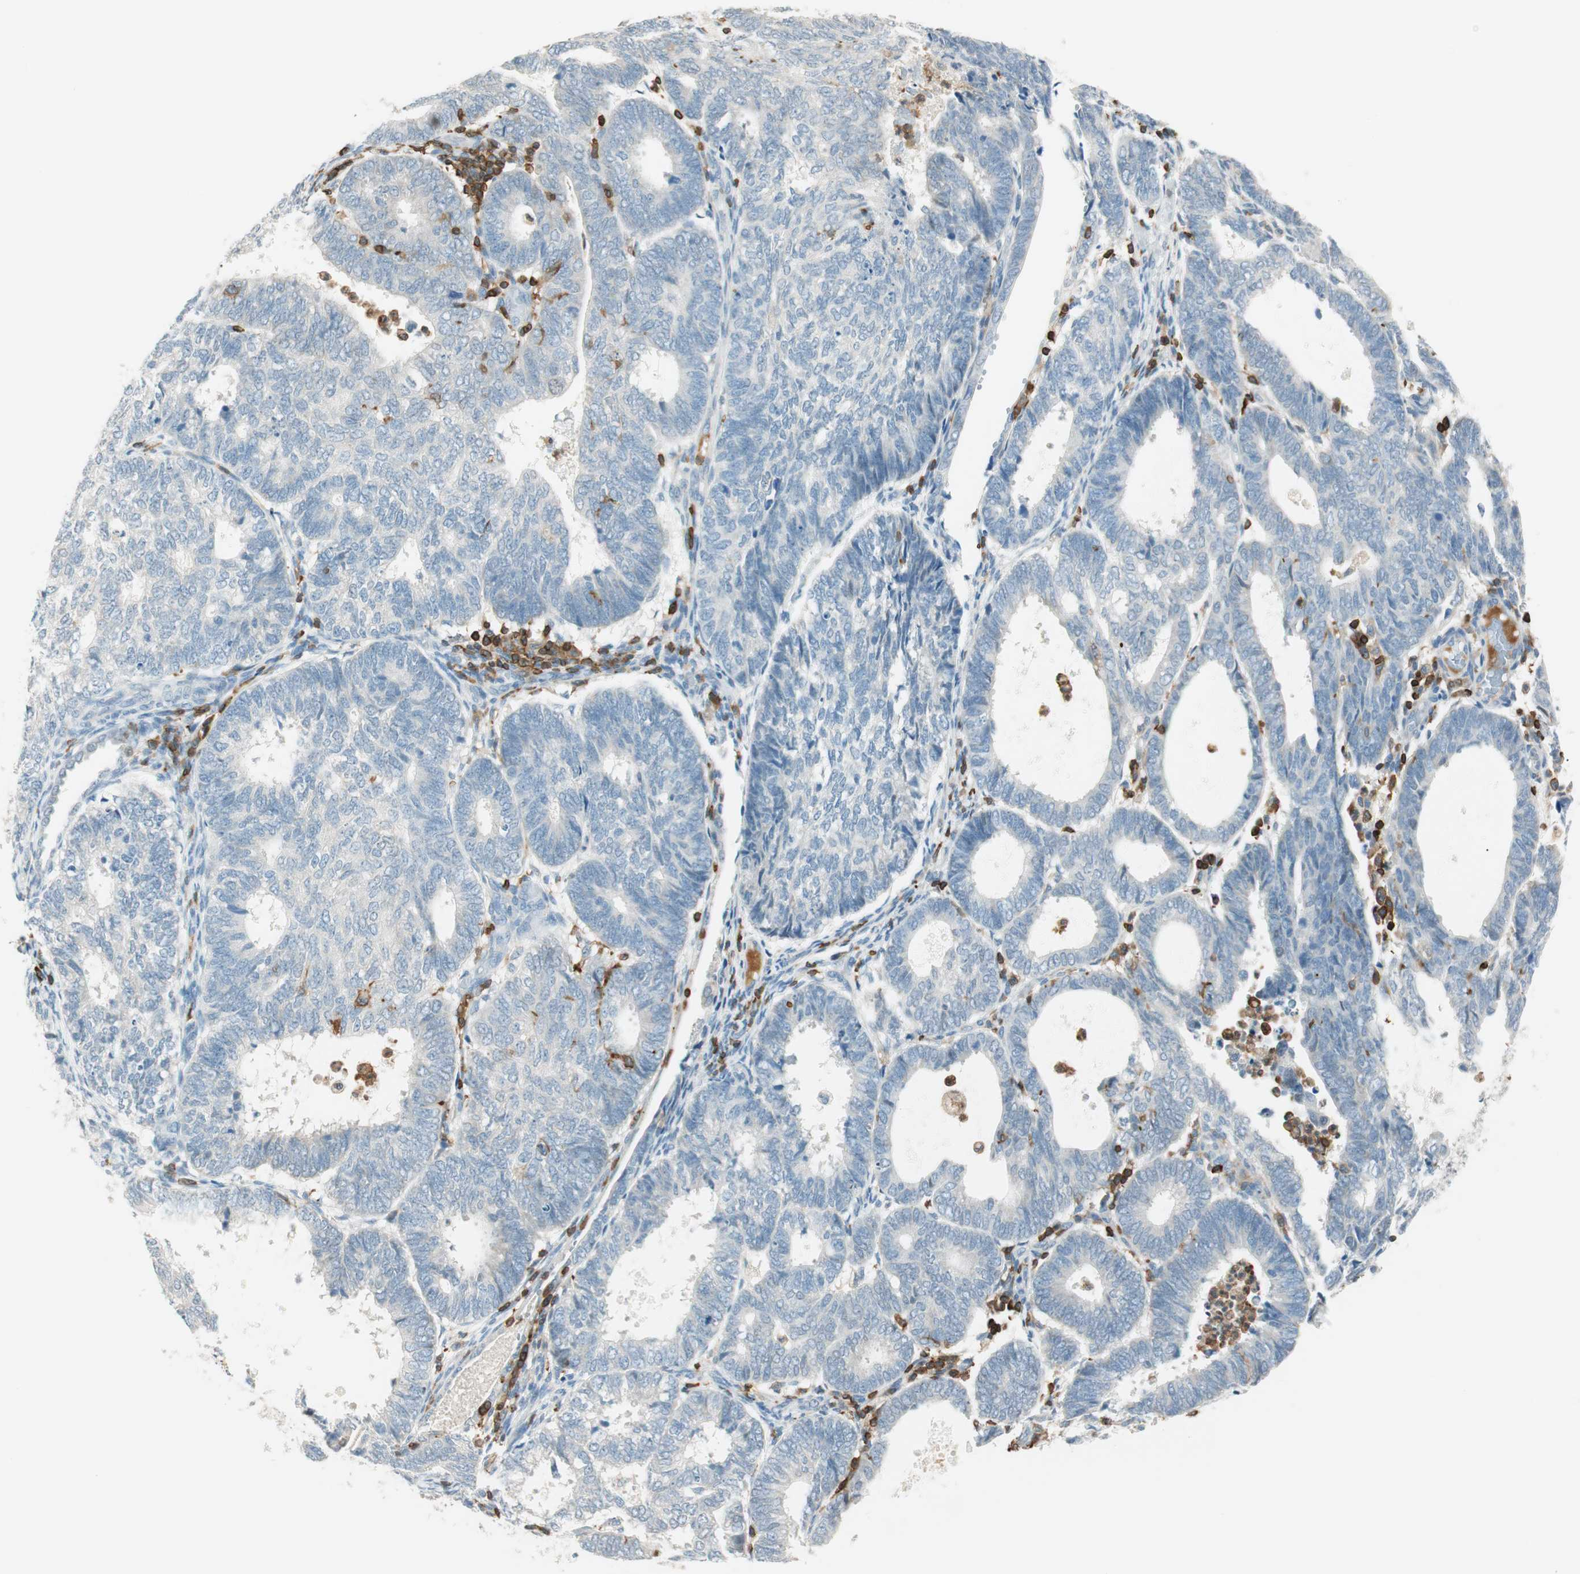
{"staining": {"intensity": "negative", "quantity": "none", "location": "none"}, "tissue": "endometrial cancer", "cell_type": "Tumor cells", "image_type": "cancer", "snomed": [{"axis": "morphology", "description": "Adenocarcinoma, NOS"}, {"axis": "topography", "description": "Uterus"}], "caption": "Tumor cells are negative for brown protein staining in endometrial cancer. Nuclei are stained in blue.", "gene": "HPGD", "patient": {"sex": "female", "age": 60}}